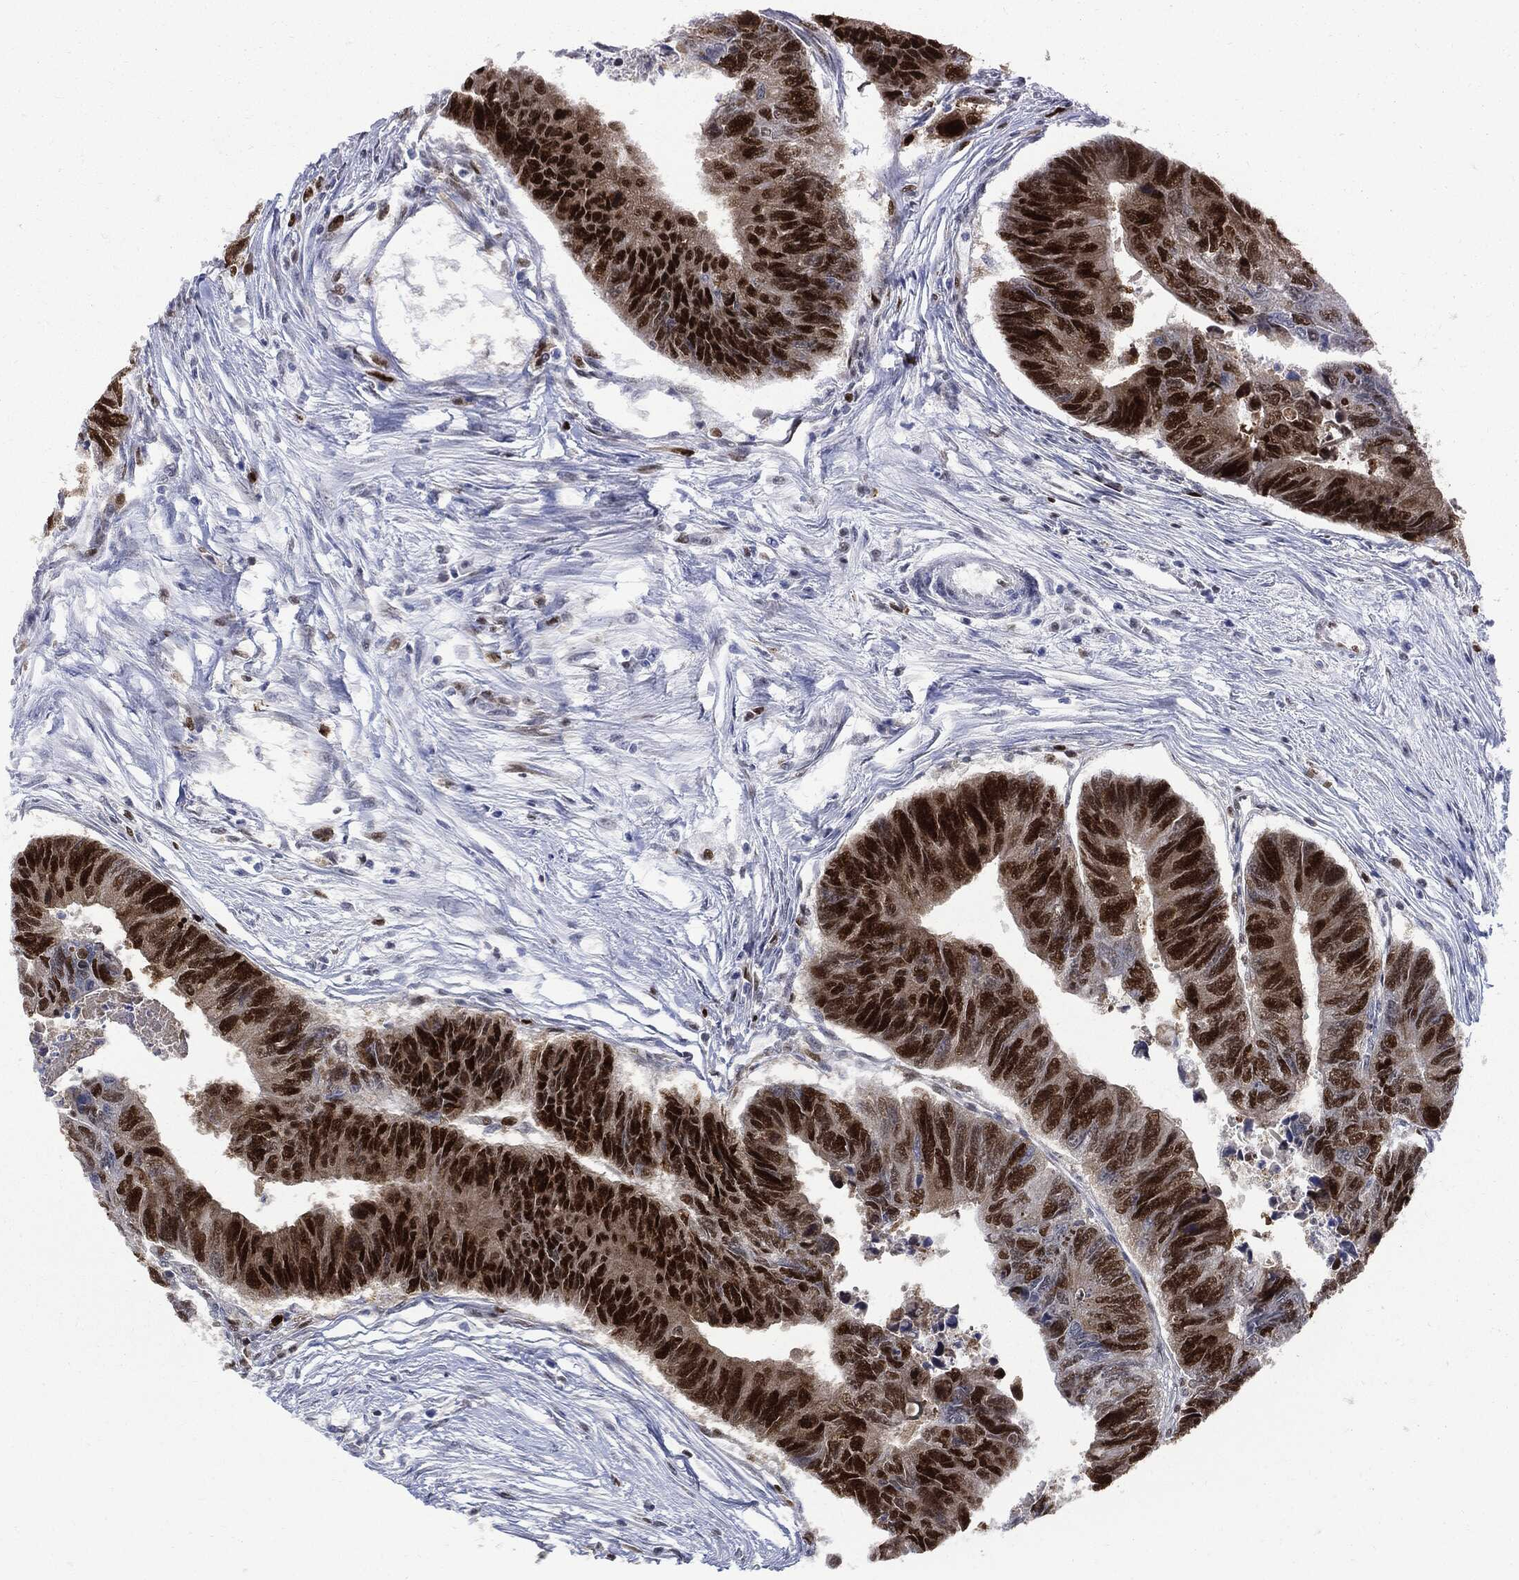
{"staining": {"intensity": "strong", "quantity": ">75%", "location": "nuclear"}, "tissue": "colorectal cancer", "cell_type": "Tumor cells", "image_type": "cancer", "snomed": [{"axis": "morphology", "description": "Adenocarcinoma, NOS"}, {"axis": "topography", "description": "Colon"}], "caption": "IHC image of human colorectal cancer stained for a protein (brown), which shows high levels of strong nuclear expression in approximately >75% of tumor cells.", "gene": "PCNA", "patient": {"sex": "female", "age": 65}}